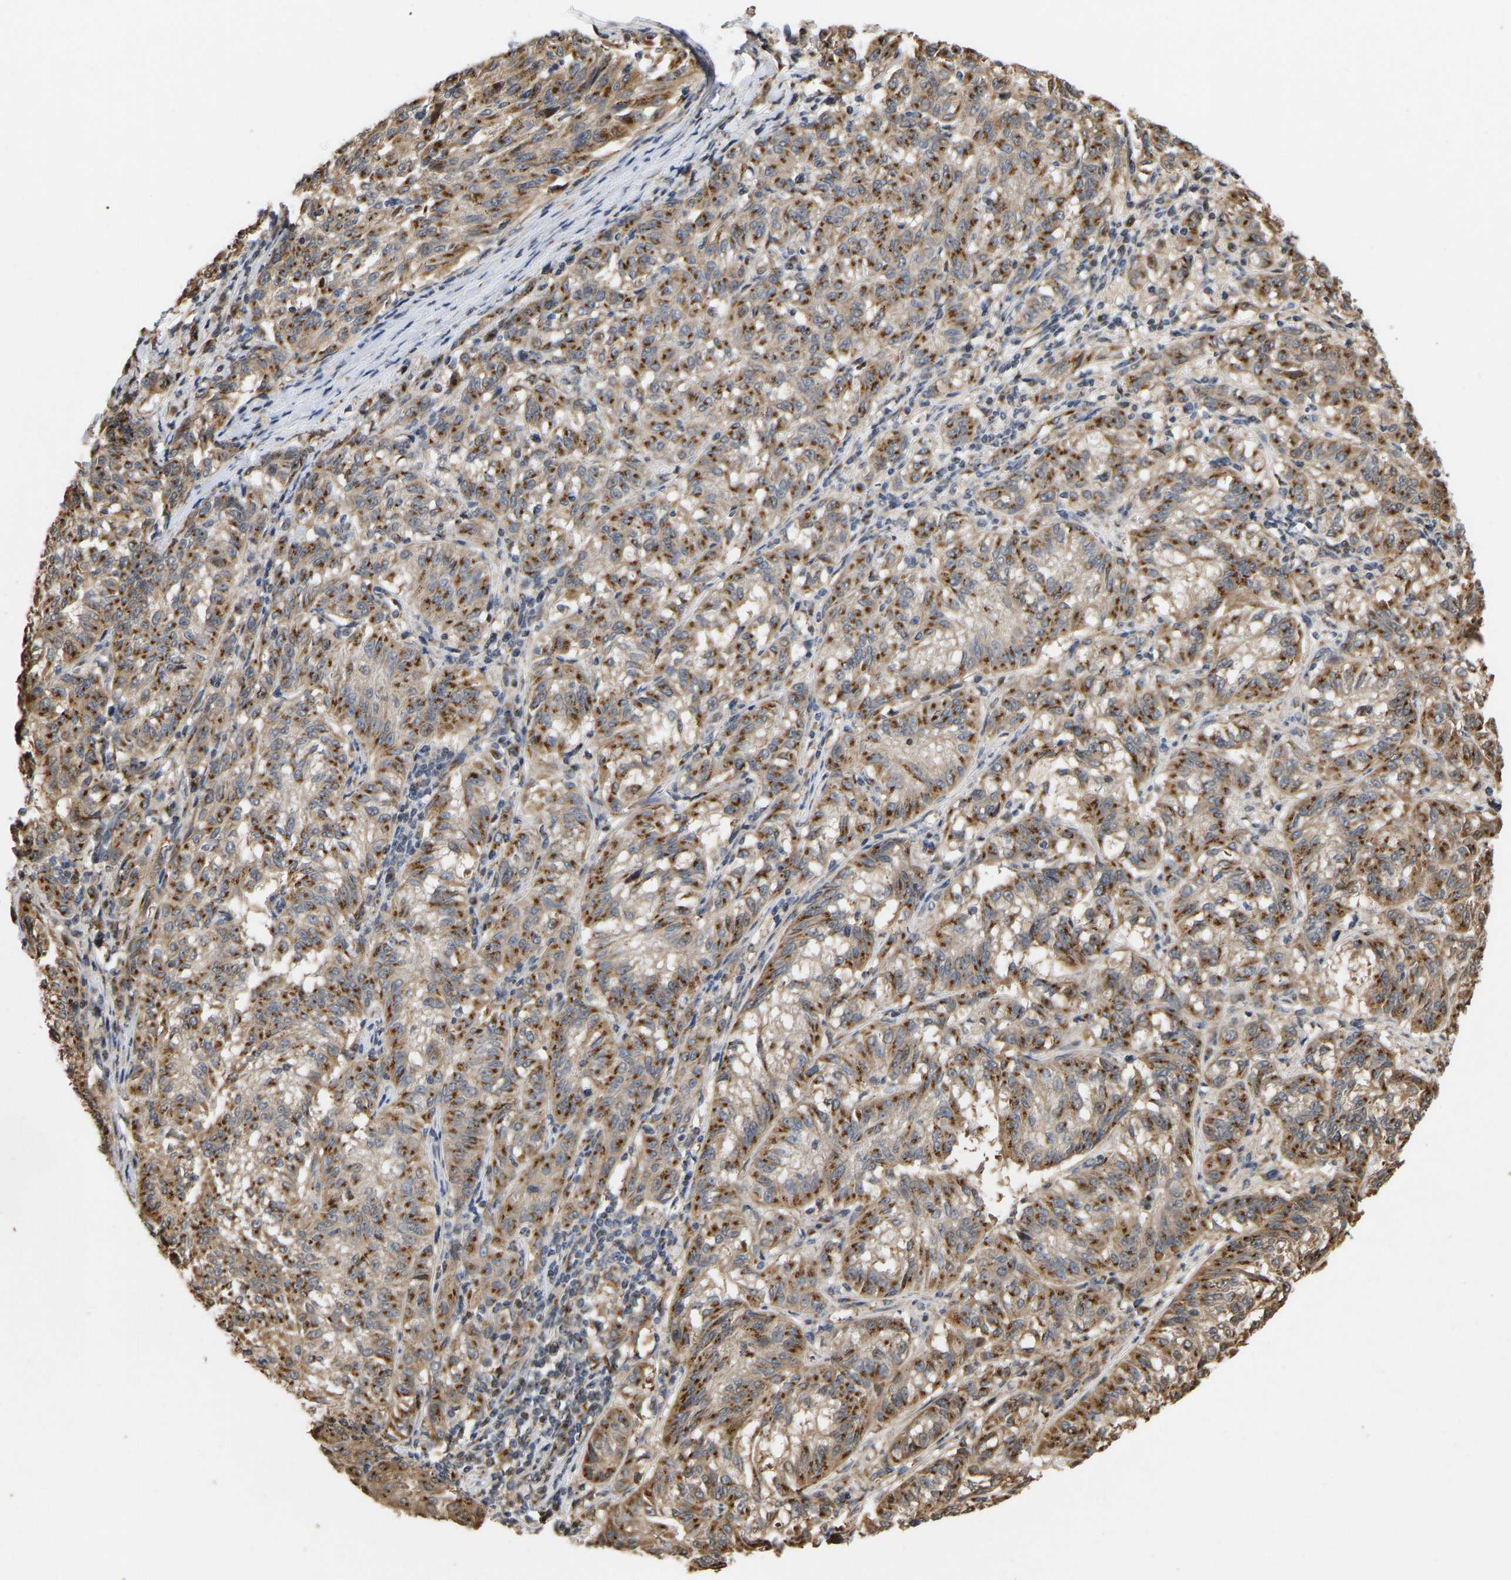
{"staining": {"intensity": "strong", "quantity": ">75%", "location": "cytoplasmic/membranous"}, "tissue": "melanoma", "cell_type": "Tumor cells", "image_type": "cancer", "snomed": [{"axis": "morphology", "description": "Malignant melanoma, NOS"}, {"axis": "topography", "description": "Skin"}], "caption": "Tumor cells exhibit high levels of strong cytoplasmic/membranous expression in about >75% of cells in human melanoma.", "gene": "YIPF4", "patient": {"sex": "female", "age": 72}}